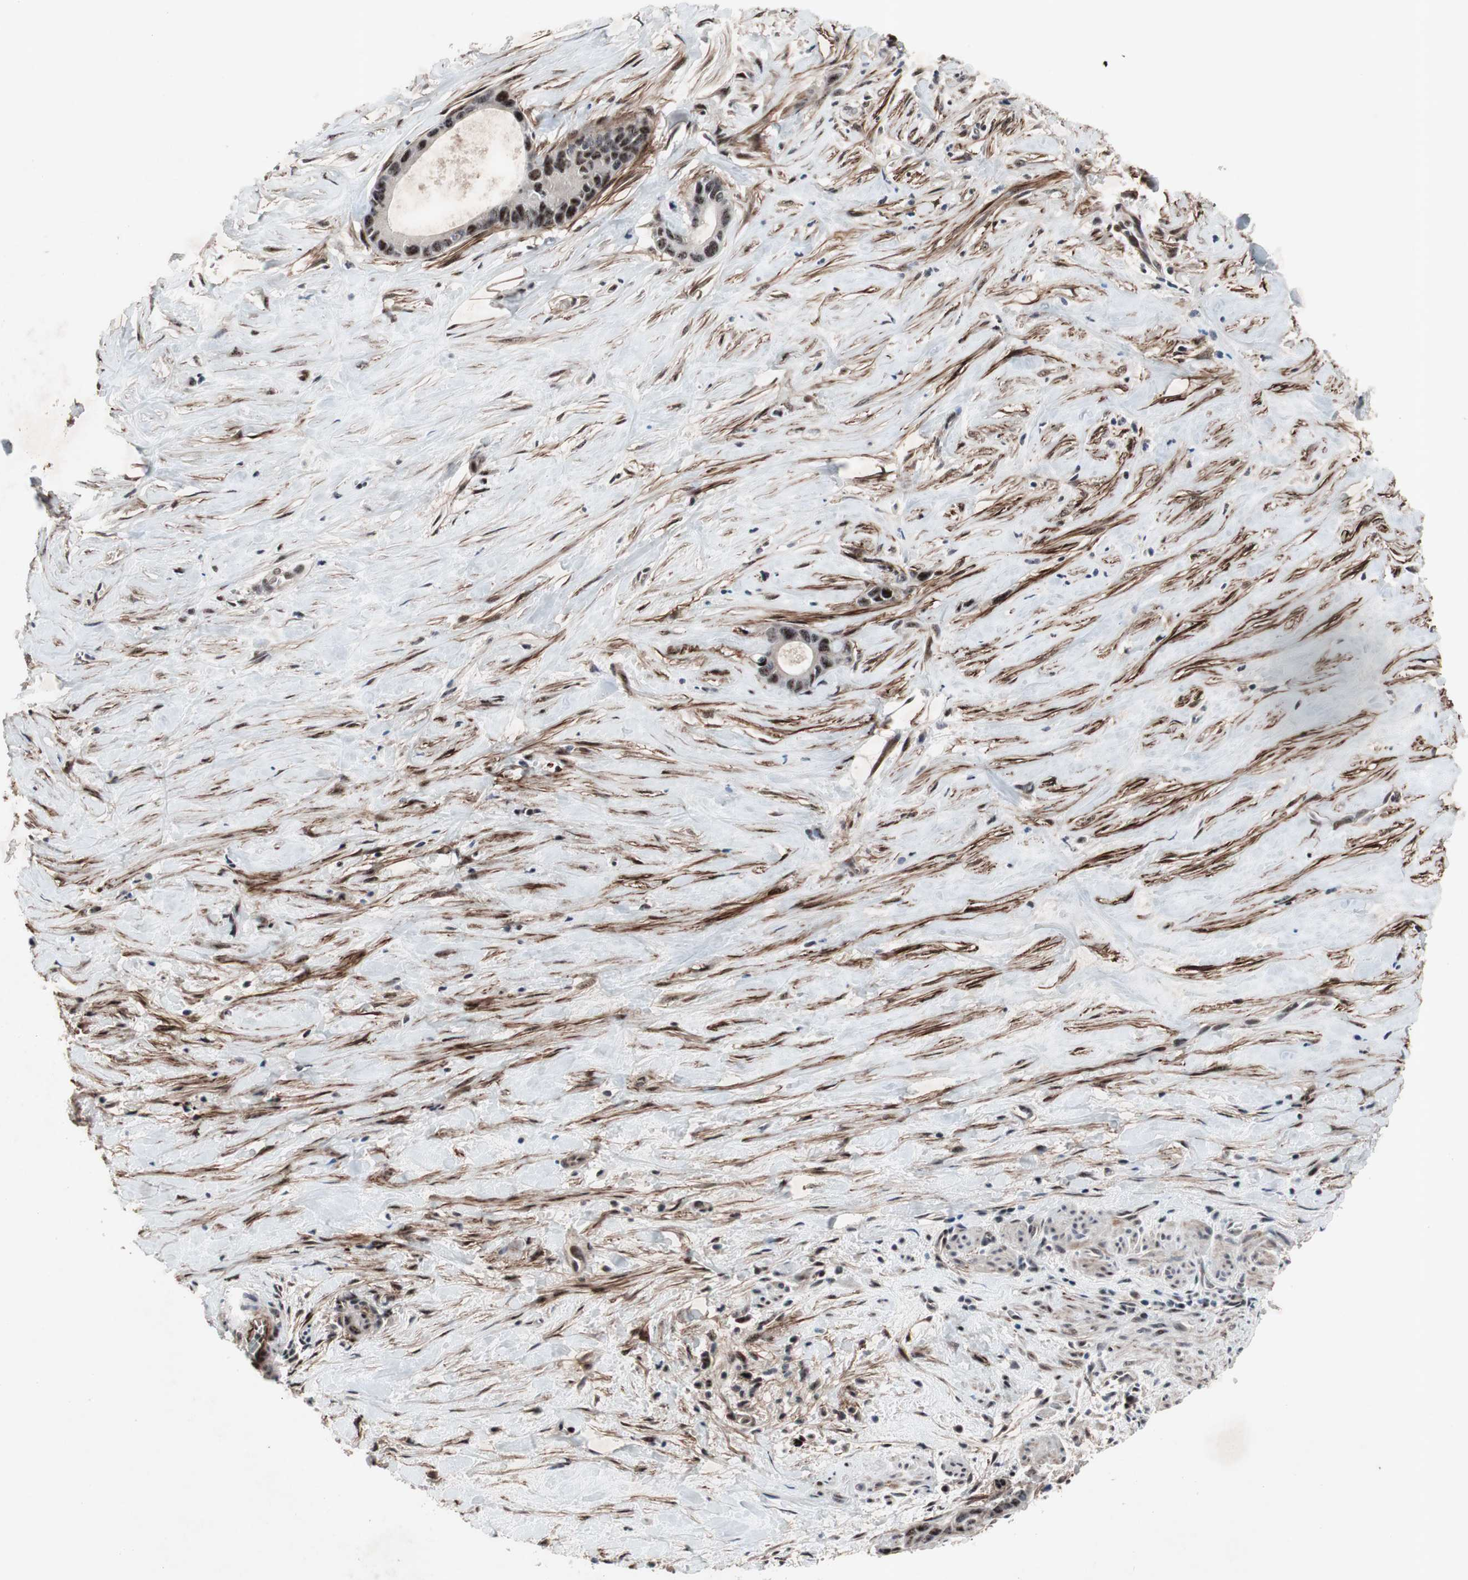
{"staining": {"intensity": "moderate", "quantity": ">75%", "location": "nuclear"}, "tissue": "liver cancer", "cell_type": "Tumor cells", "image_type": "cancer", "snomed": [{"axis": "morphology", "description": "Cholangiocarcinoma"}, {"axis": "topography", "description": "Liver"}], "caption": "Moderate nuclear staining is identified in approximately >75% of tumor cells in liver cancer.", "gene": "SOX7", "patient": {"sex": "female", "age": 55}}